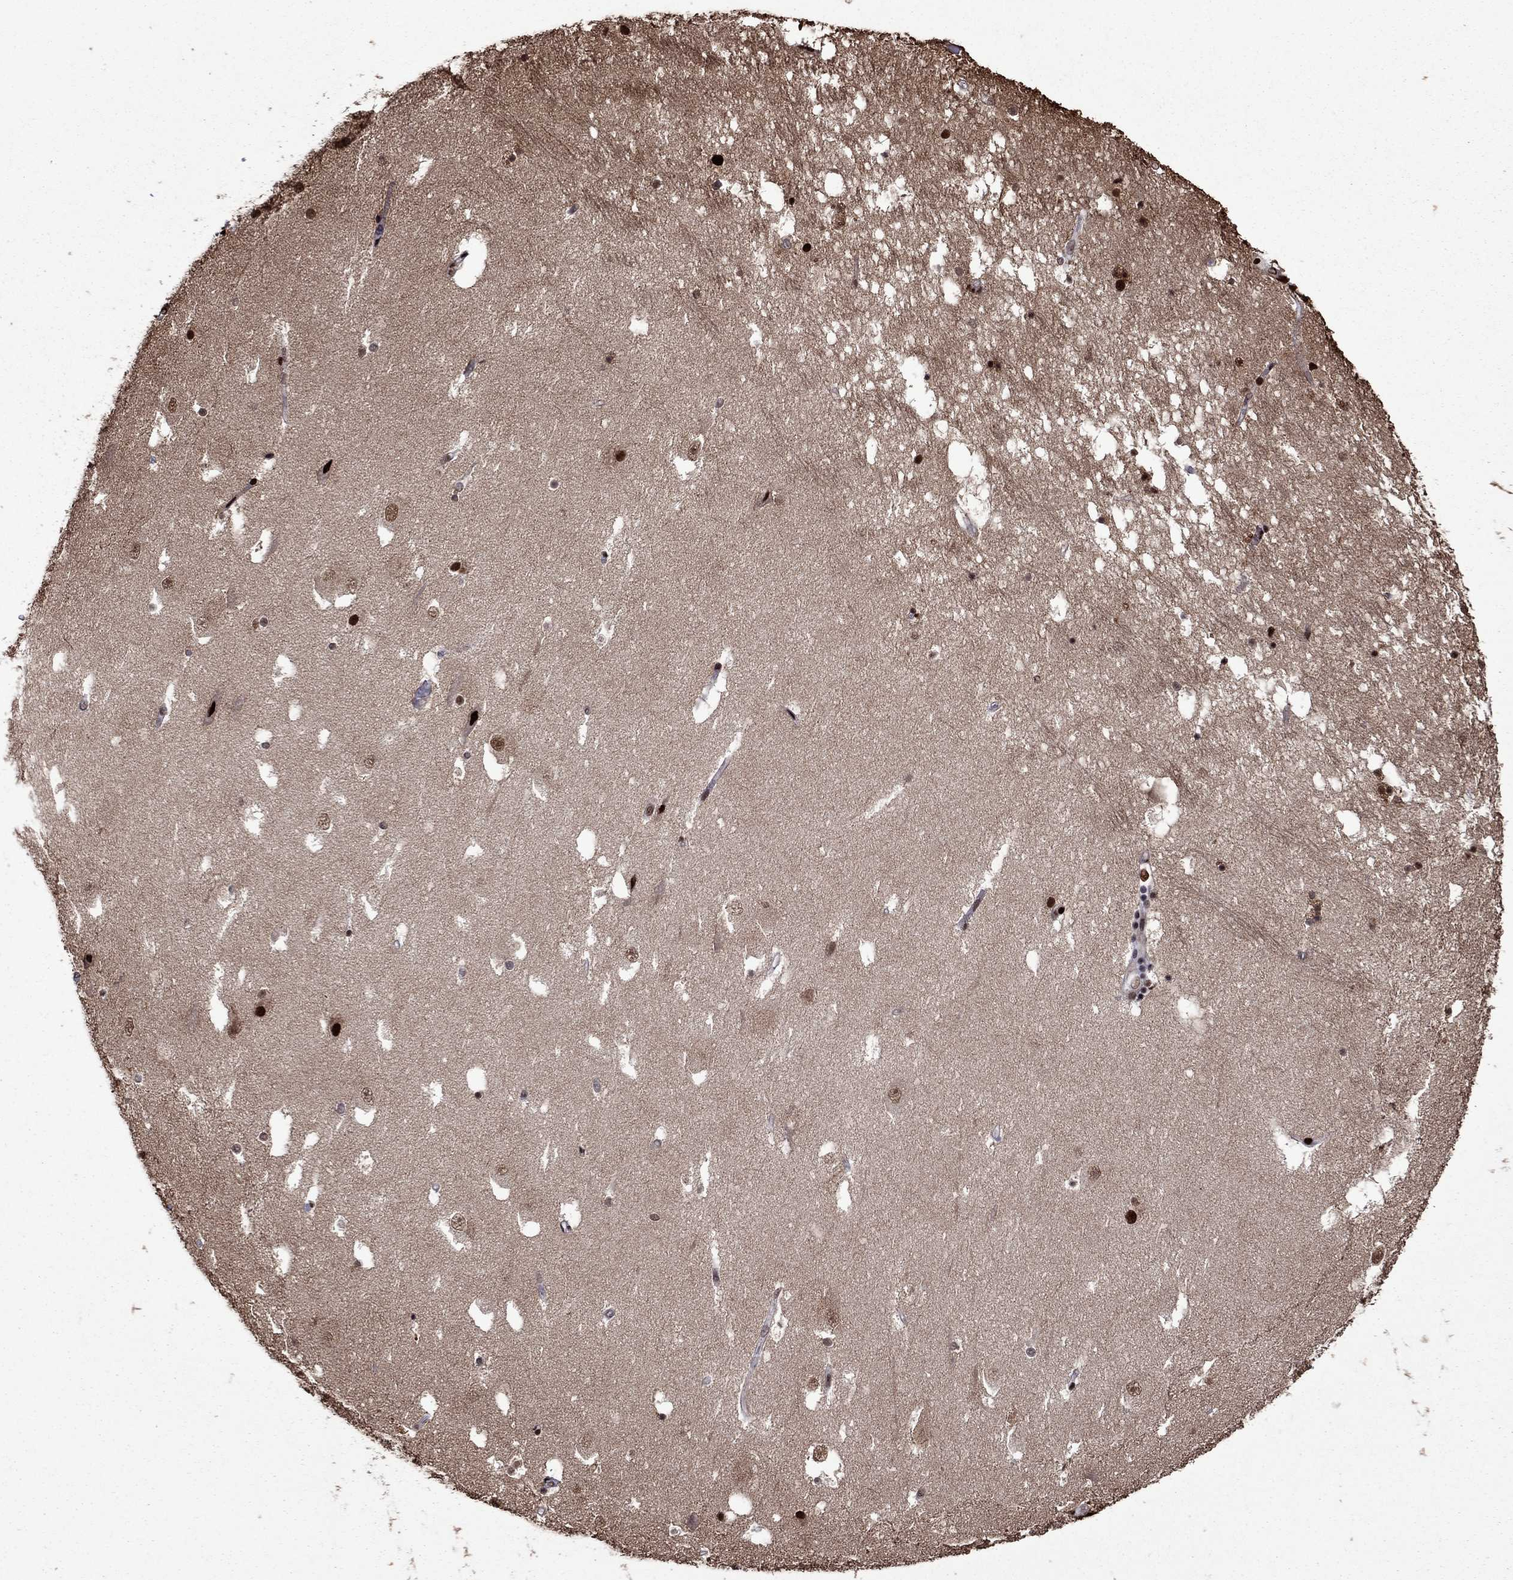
{"staining": {"intensity": "strong", "quantity": ">75%", "location": "nuclear"}, "tissue": "hippocampus", "cell_type": "Glial cells", "image_type": "normal", "snomed": [{"axis": "morphology", "description": "Normal tissue, NOS"}, {"axis": "topography", "description": "Hippocampus"}], "caption": "DAB immunohistochemical staining of benign human hippocampus reveals strong nuclear protein positivity in approximately >75% of glial cells.", "gene": "LIMK1", "patient": {"sex": "male", "age": 51}}